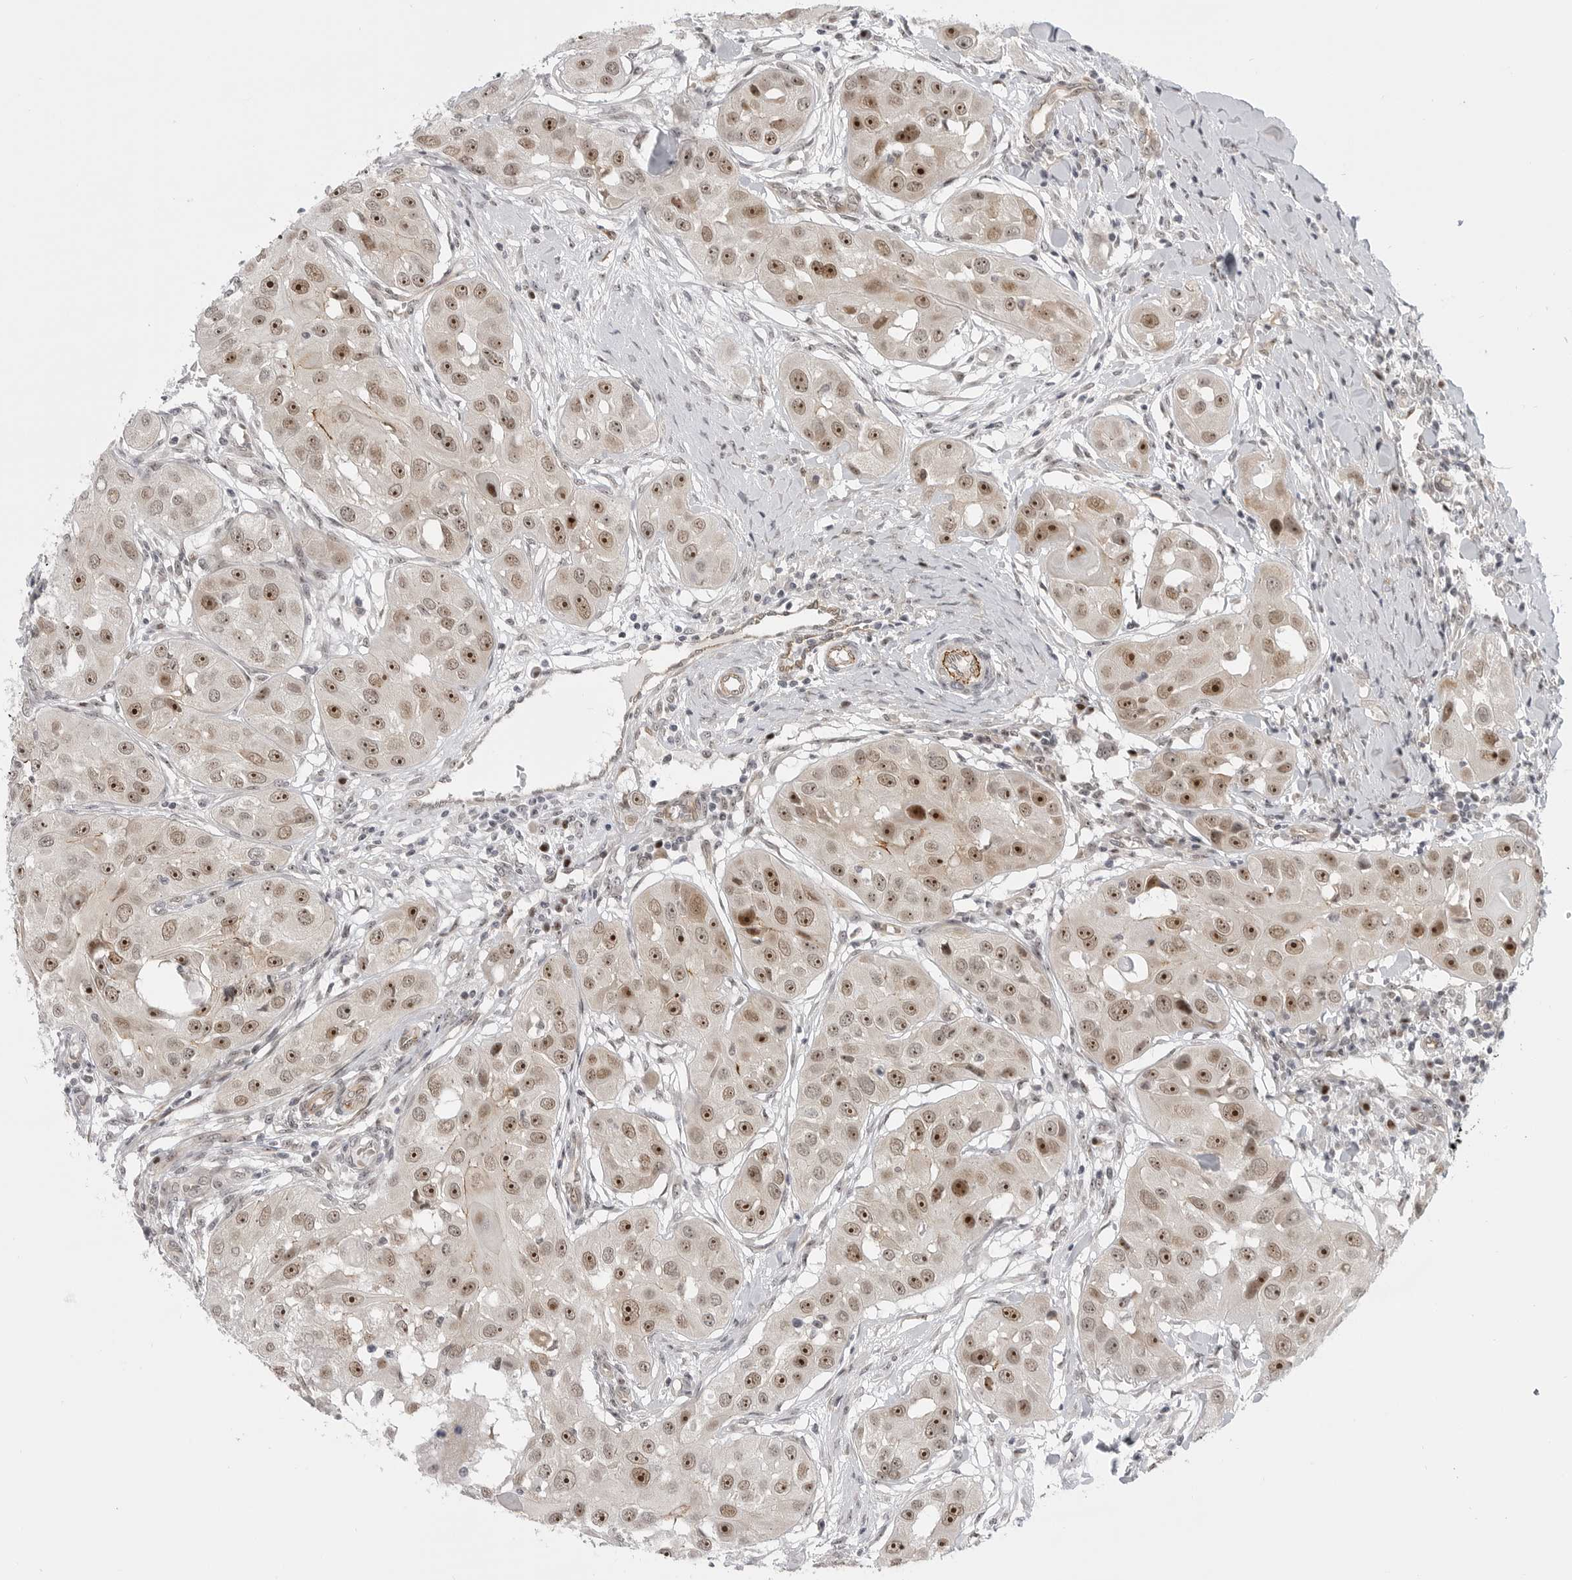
{"staining": {"intensity": "strong", "quantity": ">75%", "location": "nuclear"}, "tissue": "head and neck cancer", "cell_type": "Tumor cells", "image_type": "cancer", "snomed": [{"axis": "morphology", "description": "Normal tissue, NOS"}, {"axis": "morphology", "description": "Squamous cell carcinoma, NOS"}, {"axis": "topography", "description": "Skeletal muscle"}, {"axis": "topography", "description": "Head-Neck"}], "caption": "Tumor cells reveal high levels of strong nuclear positivity in approximately >75% of cells in head and neck cancer.", "gene": "CEP295NL", "patient": {"sex": "male", "age": 51}}